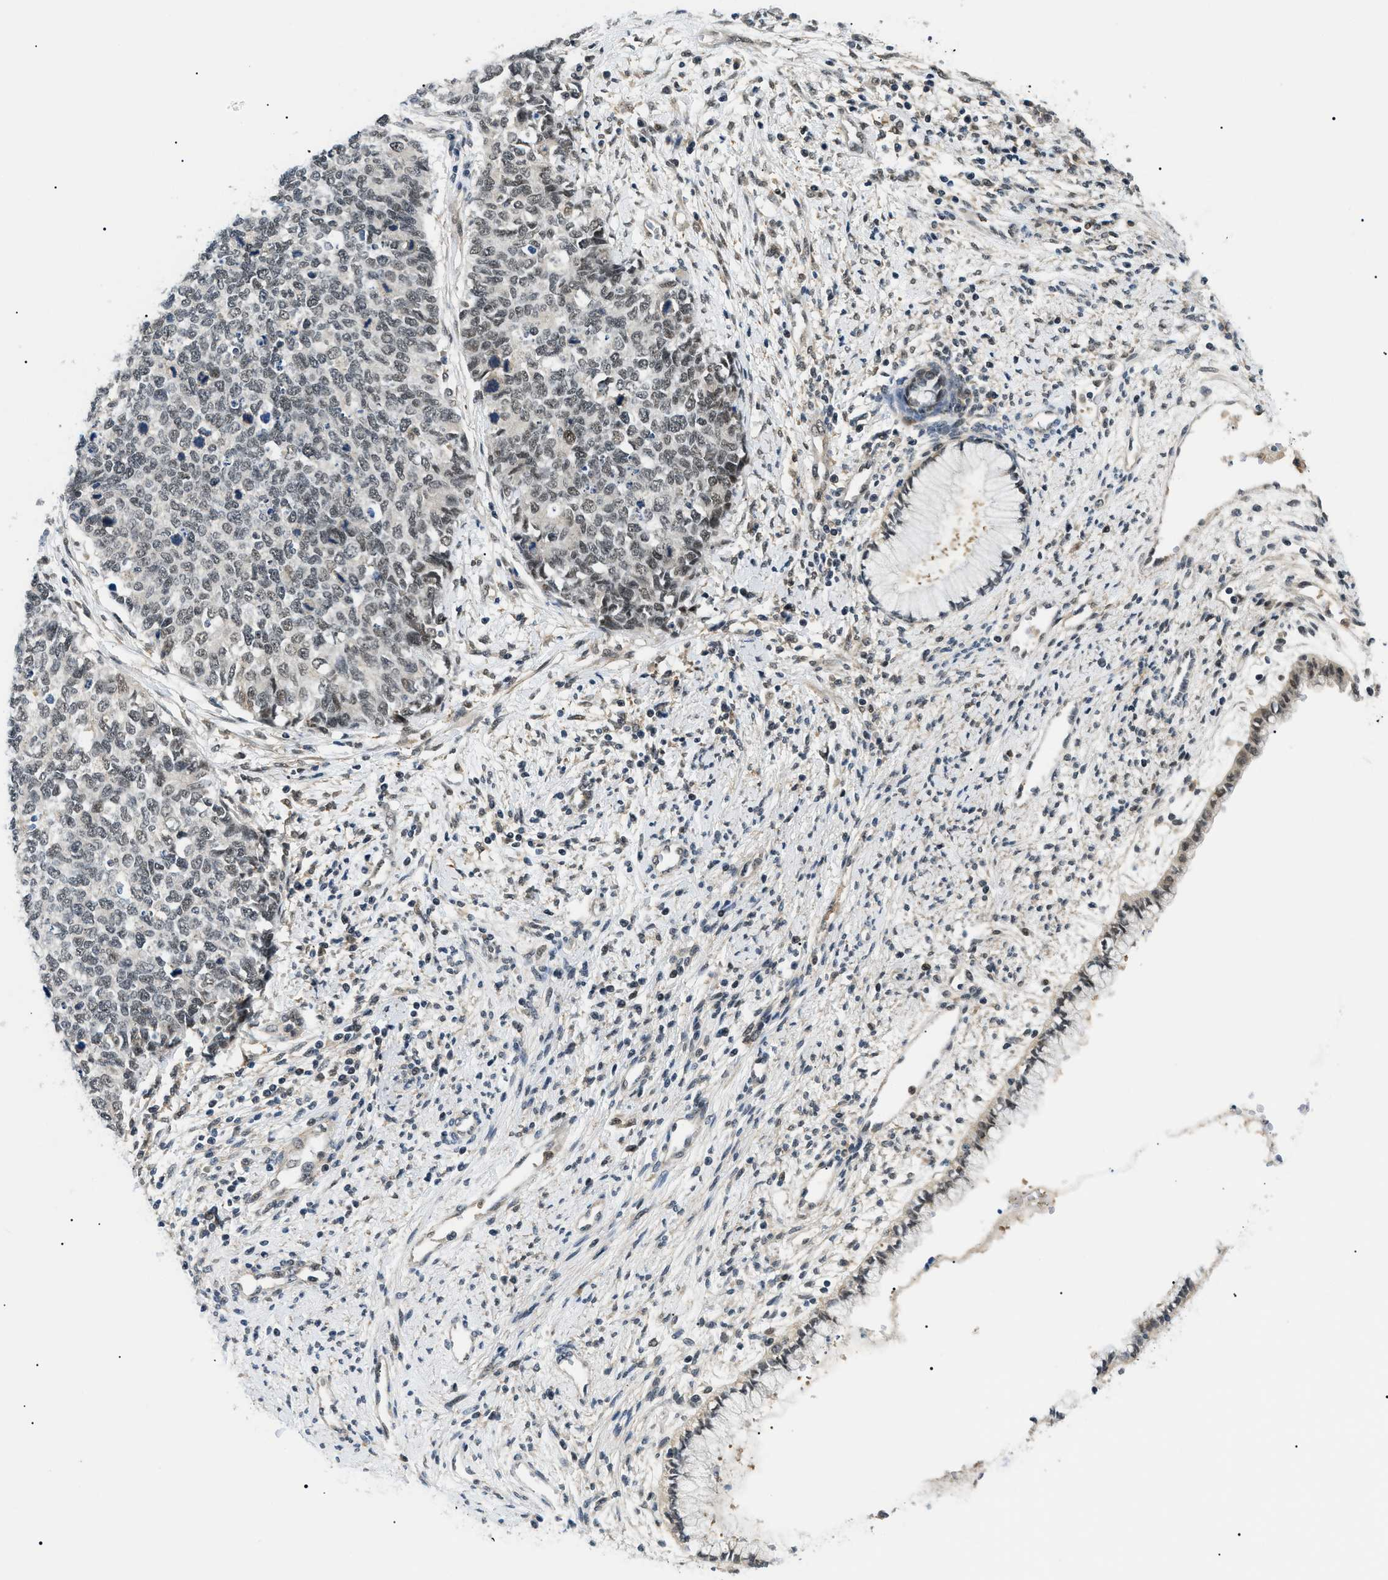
{"staining": {"intensity": "weak", "quantity": "<25%", "location": "nuclear"}, "tissue": "cervical cancer", "cell_type": "Tumor cells", "image_type": "cancer", "snomed": [{"axis": "morphology", "description": "Squamous cell carcinoma, NOS"}, {"axis": "topography", "description": "Cervix"}], "caption": "Cervical cancer stained for a protein using IHC demonstrates no expression tumor cells.", "gene": "RBM15", "patient": {"sex": "female", "age": 63}}